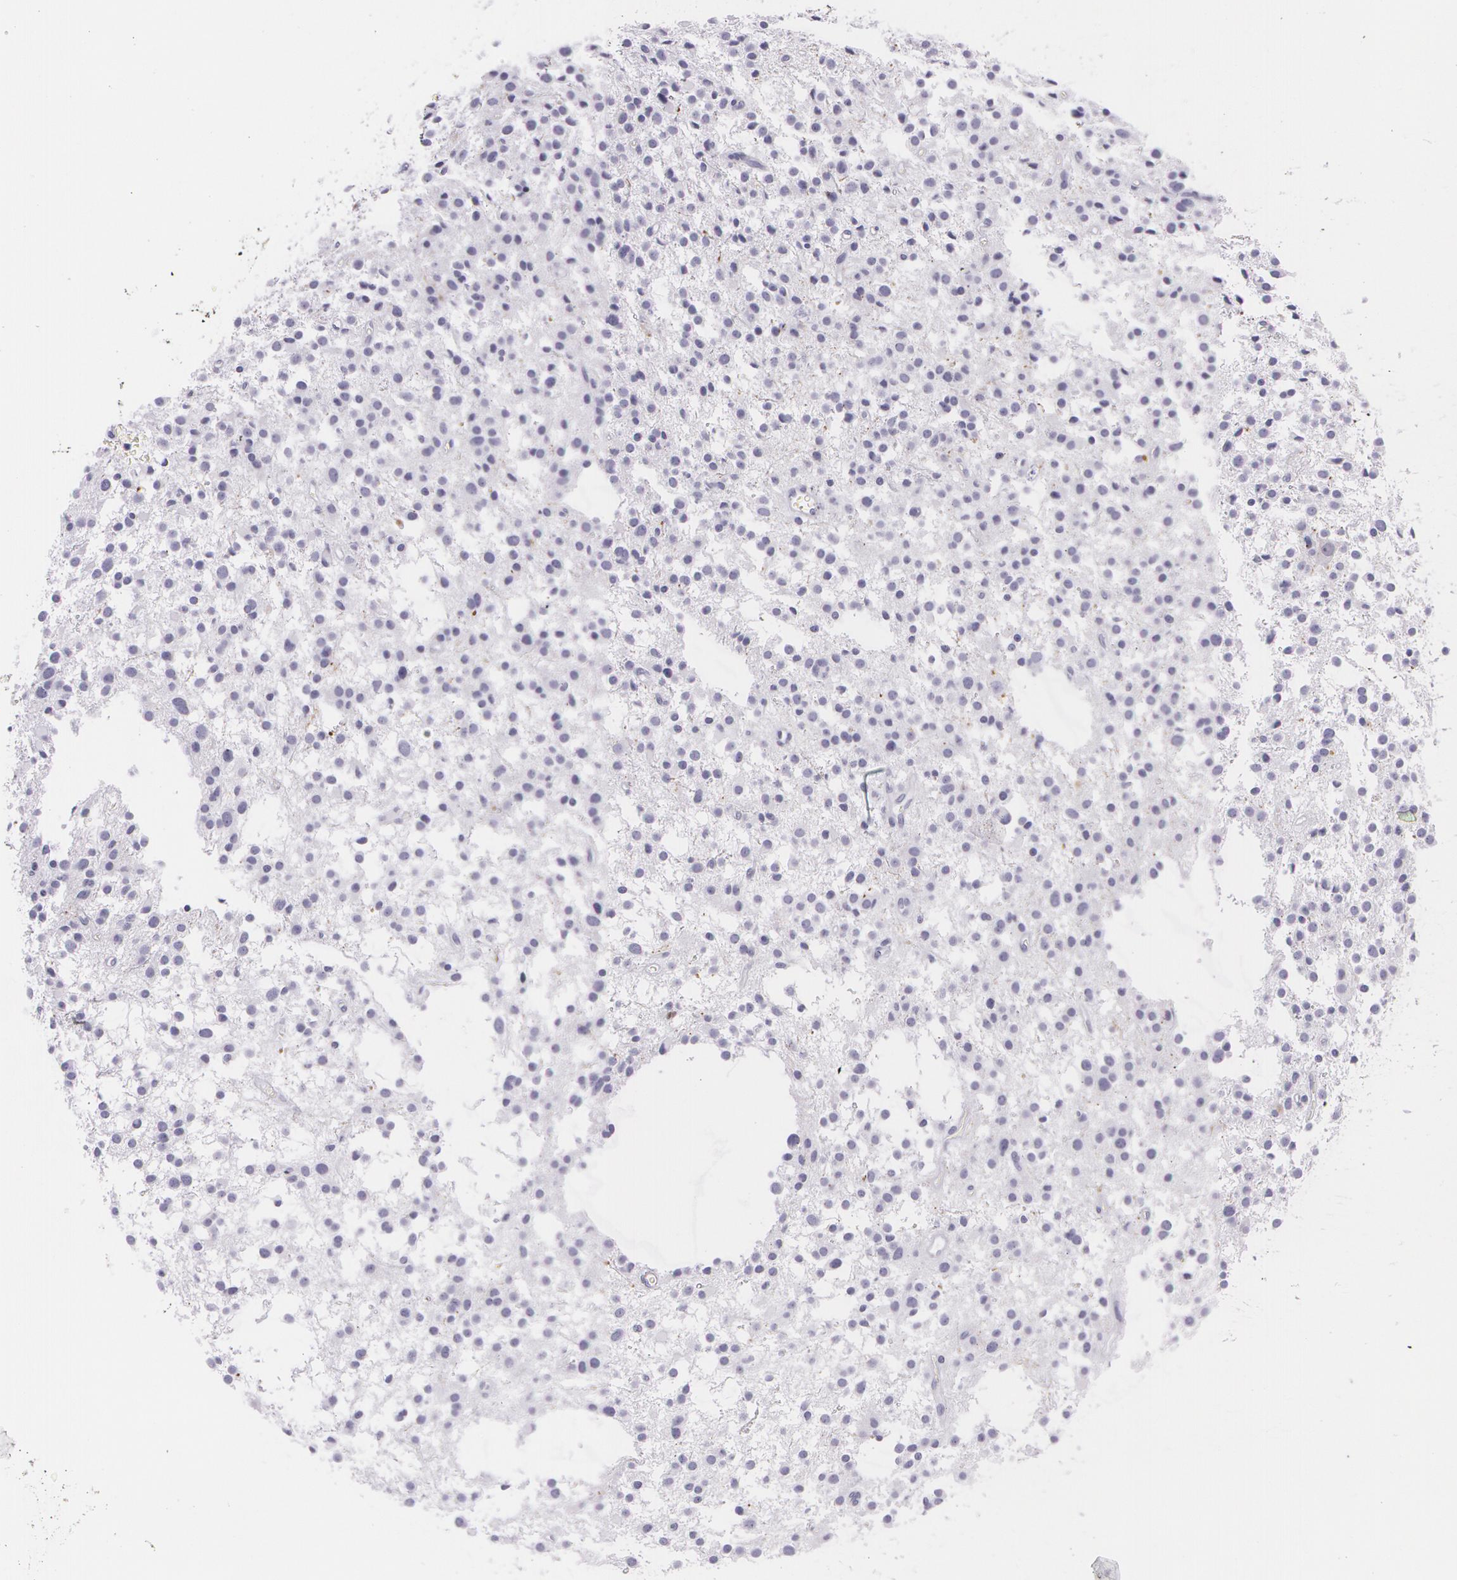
{"staining": {"intensity": "negative", "quantity": "none", "location": "none"}, "tissue": "glioma", "cell_type": "Tumor cells", "image_type": "cancer", "snomed": [{"axis": "morphology", "description": "Glioma, malignant, Low grade"}, {"axis": "topography", "description": "Brain"}], "caption": "IHC photomicrograph of neoplastic tissue: glioma stained with DAB exhibits no significant protein positivity in tumor cells.", "gene": "SNCG", "patient": {"sex": "female", "age": 36}}